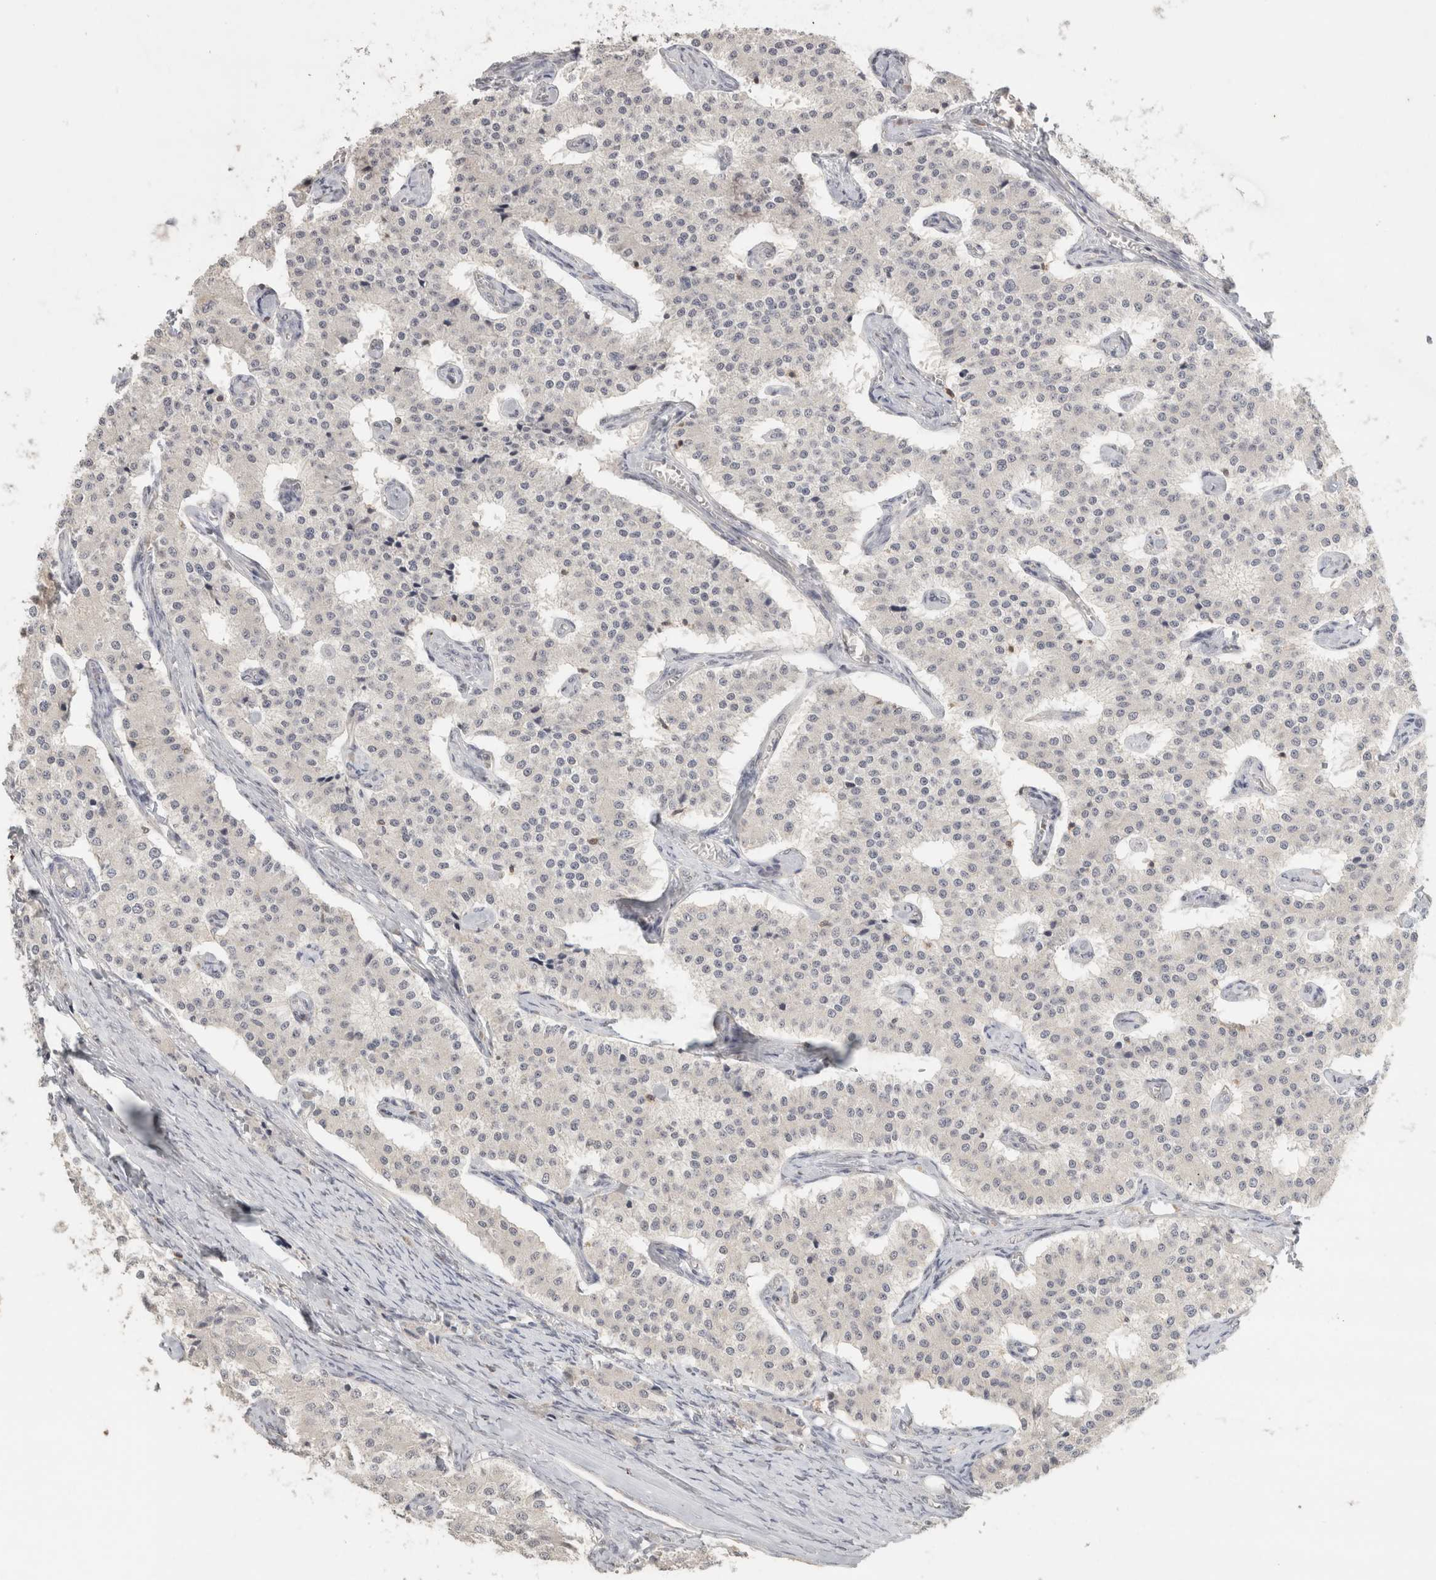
{"staining": {"intensity": "negative", "quantity": "none", "location": "none"}, "tissue": "carcinoid", "cell_type": "Tumor cells", "image_type": "cancer", "snomed": [{"axis": "morphology", "description": "Carcinoid, malignant, NOS"}, {"axis": "topography", "description": "Colon"}], "caption": "An IHC image of malignant carcinoid is shown. There is no staining in tumor cells of malignant carcinoid.", "gene": "TRAT1", "patient": {"sex": "female", "age": 52}}